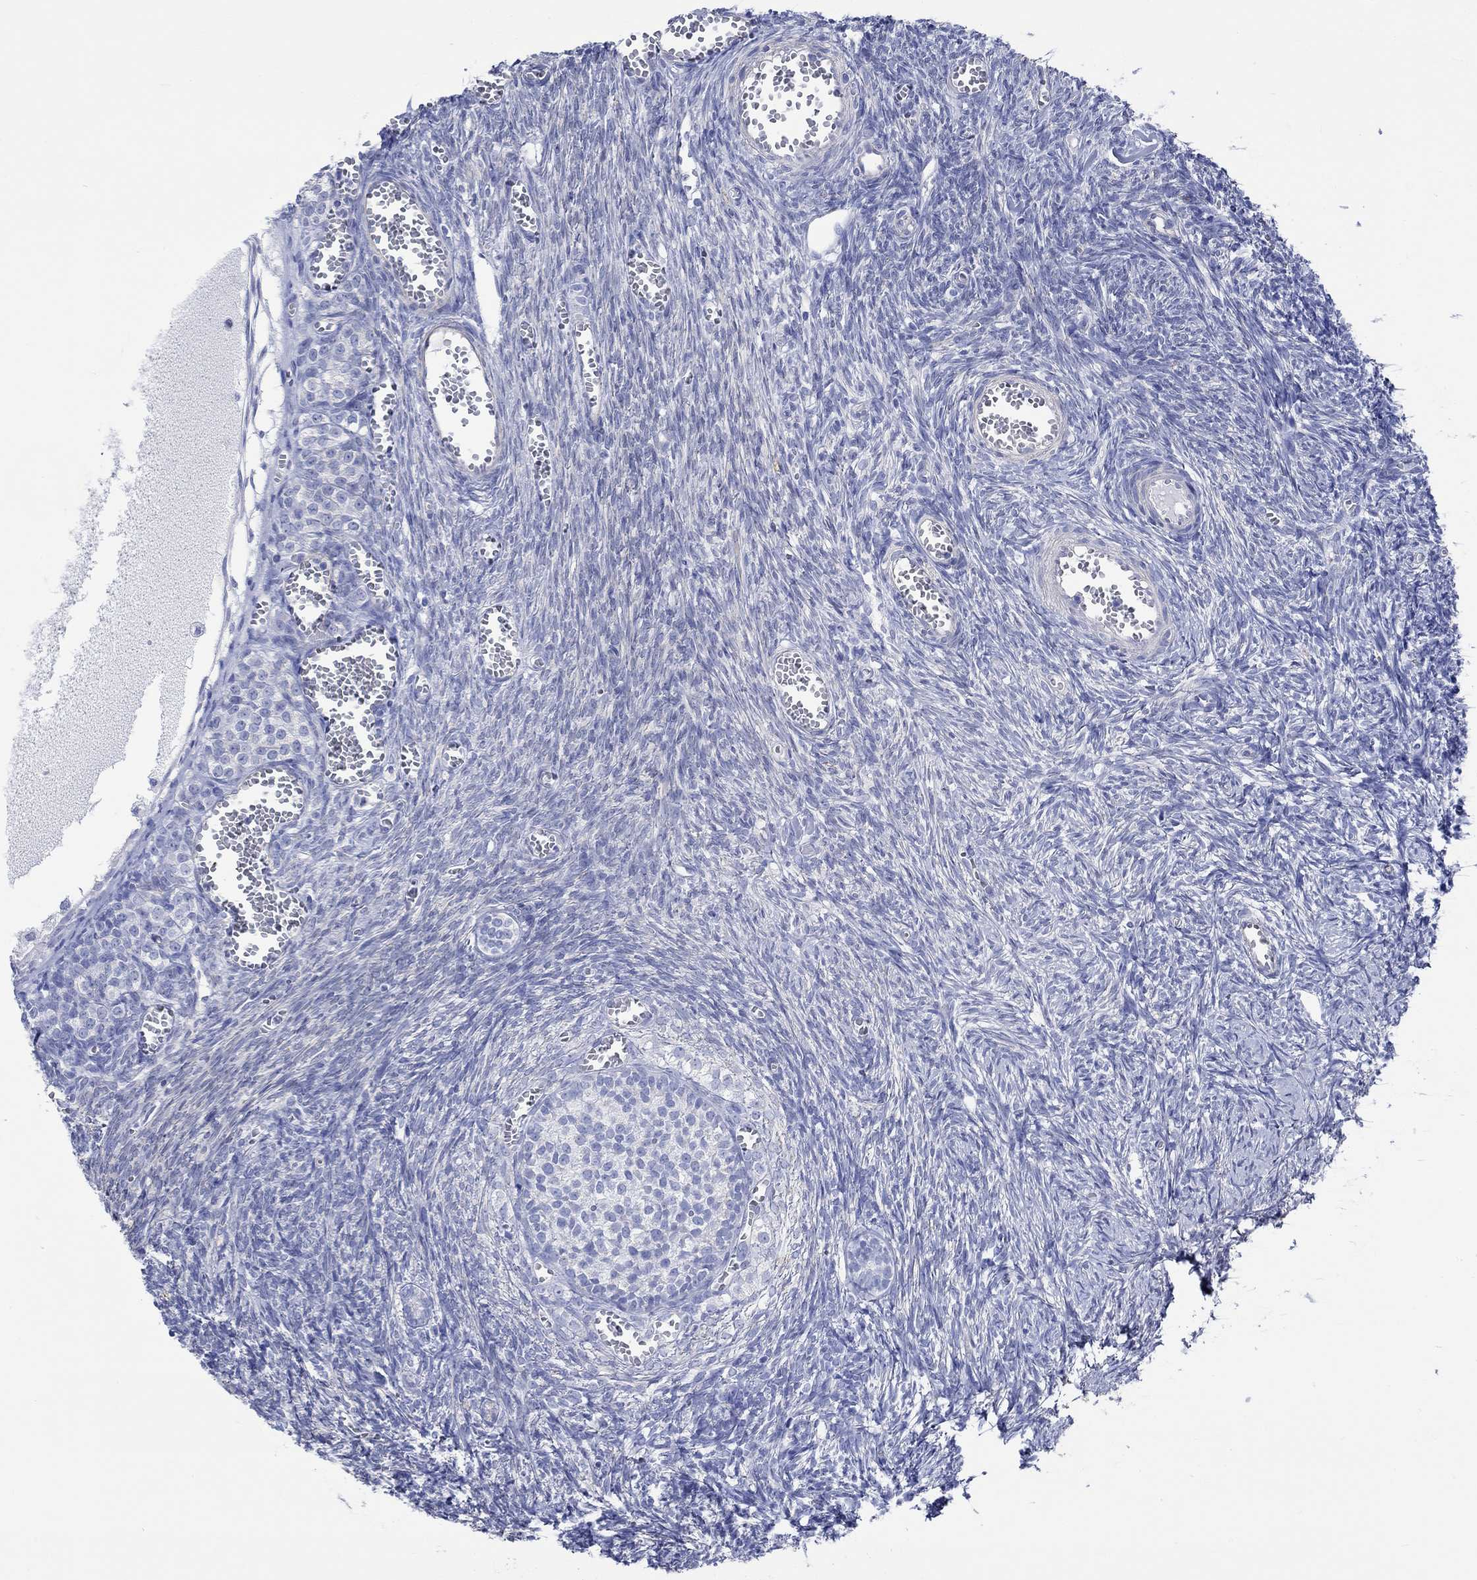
{"staining": {"intensity": "negative", "quantity": "none", "location": "none"}, "tissue": "ovary", "cell_type": "Follicle cells", "image_type": "normal", "snomed": [{"axis": "morphology", "description": "Normal tissue, NOS"}, {"axis": "topography", "description": "Ovary"}], "caption": "Immunohistochemical staining of normal human ovary demonstrates no significant staining in follicle cells.", "gene": "CPLX1", "patient": {"sex": "female", "age": 43}}